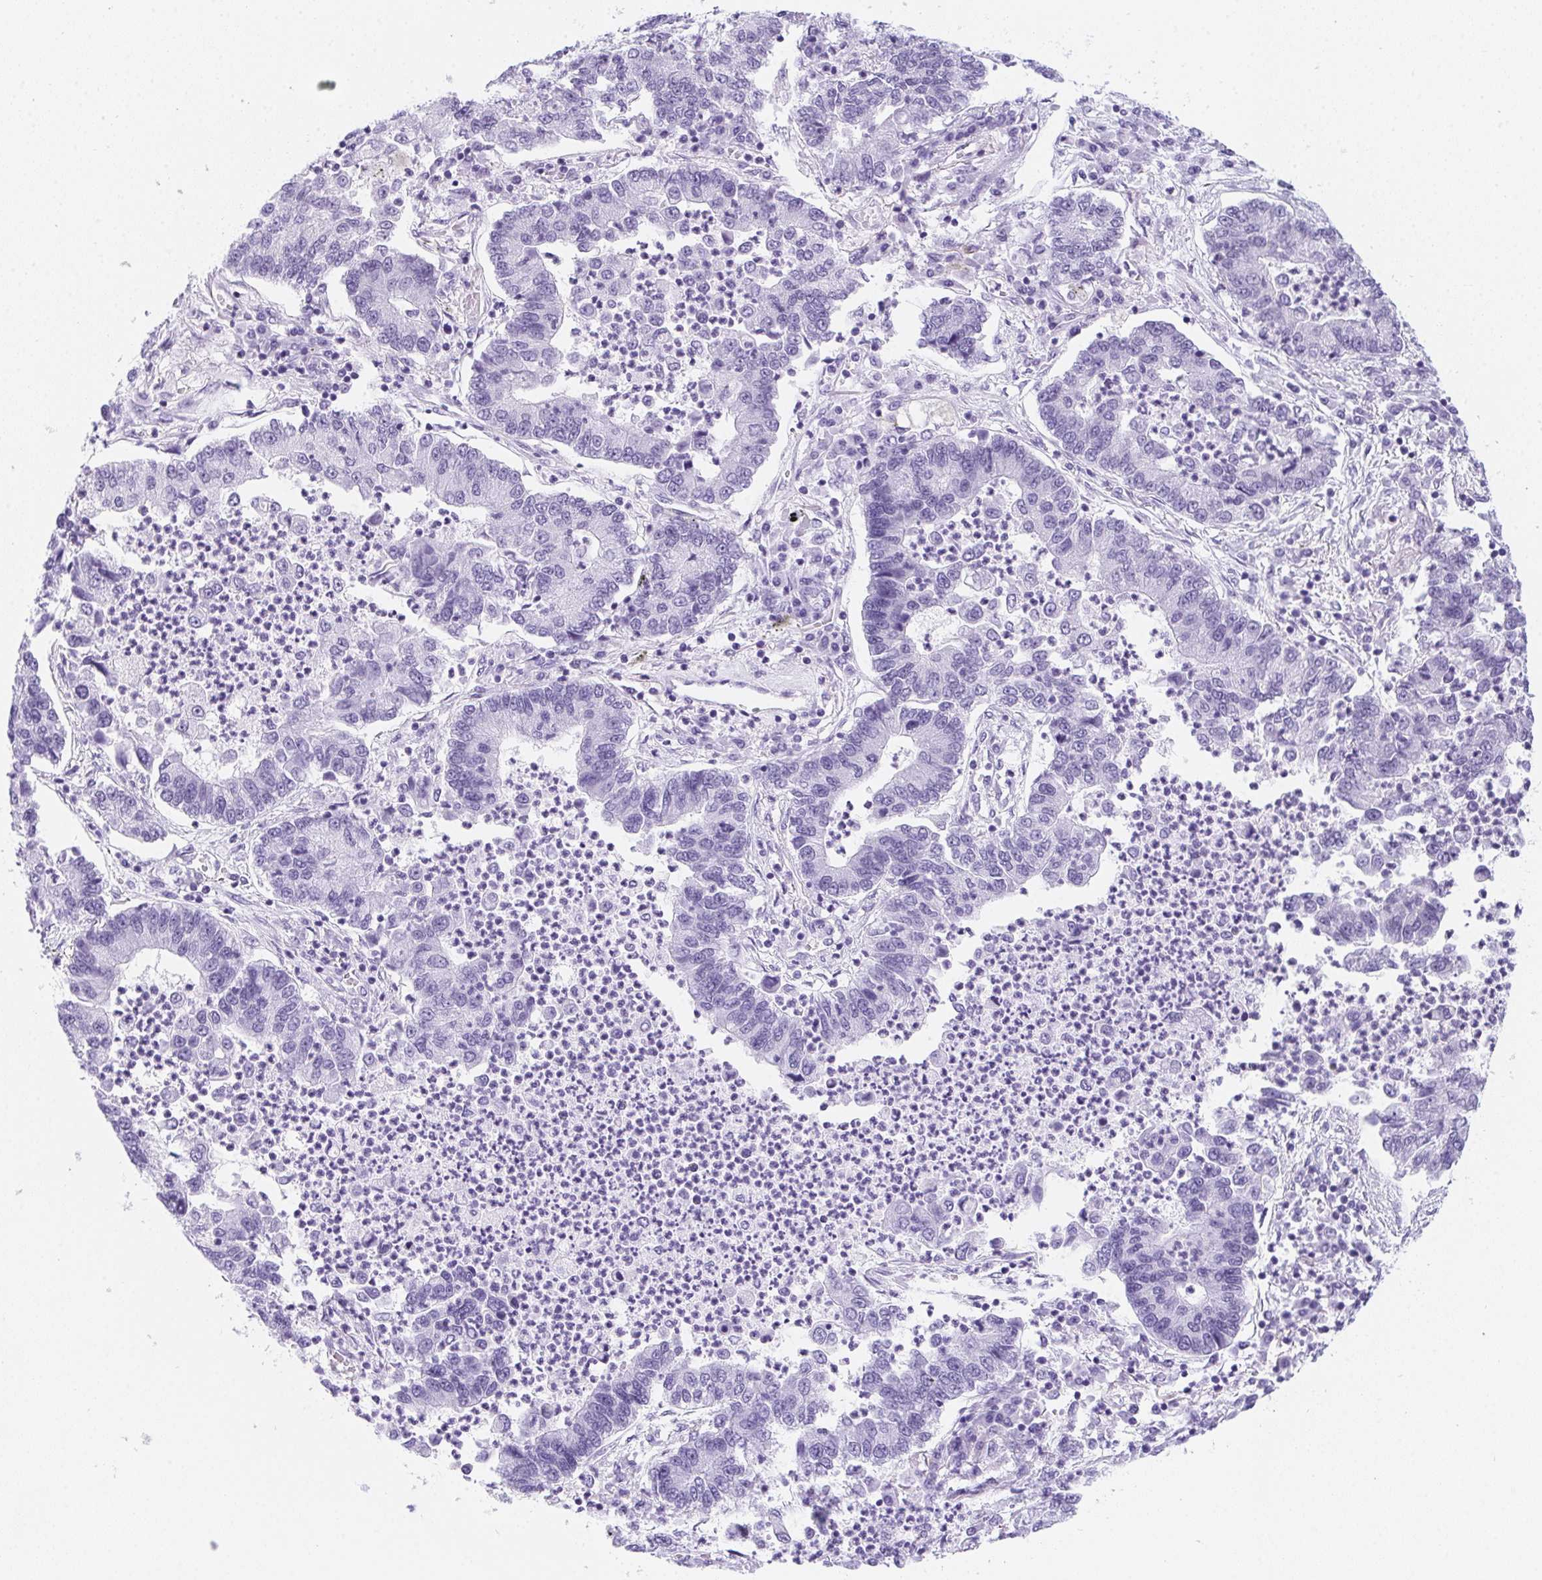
{"staining": {"intensity": "negative", "quantity": "none", "location": "none"}, "tissue": "lung cancer", "cell_type": "Tumor cells", "image_type": "cancer", "snomed": [{"axis": "morphology", "description": "Adenocarcinoma, NOS"}, {"axis": "topography", "description": "Lung"}], "caption": "This is an immunohistochemistry histopathology image of lung adenocarcinoma. There is no expression in tumor cells.", "gene": "PRKAA1", "patient": {"sex": "female", "age": 57}}